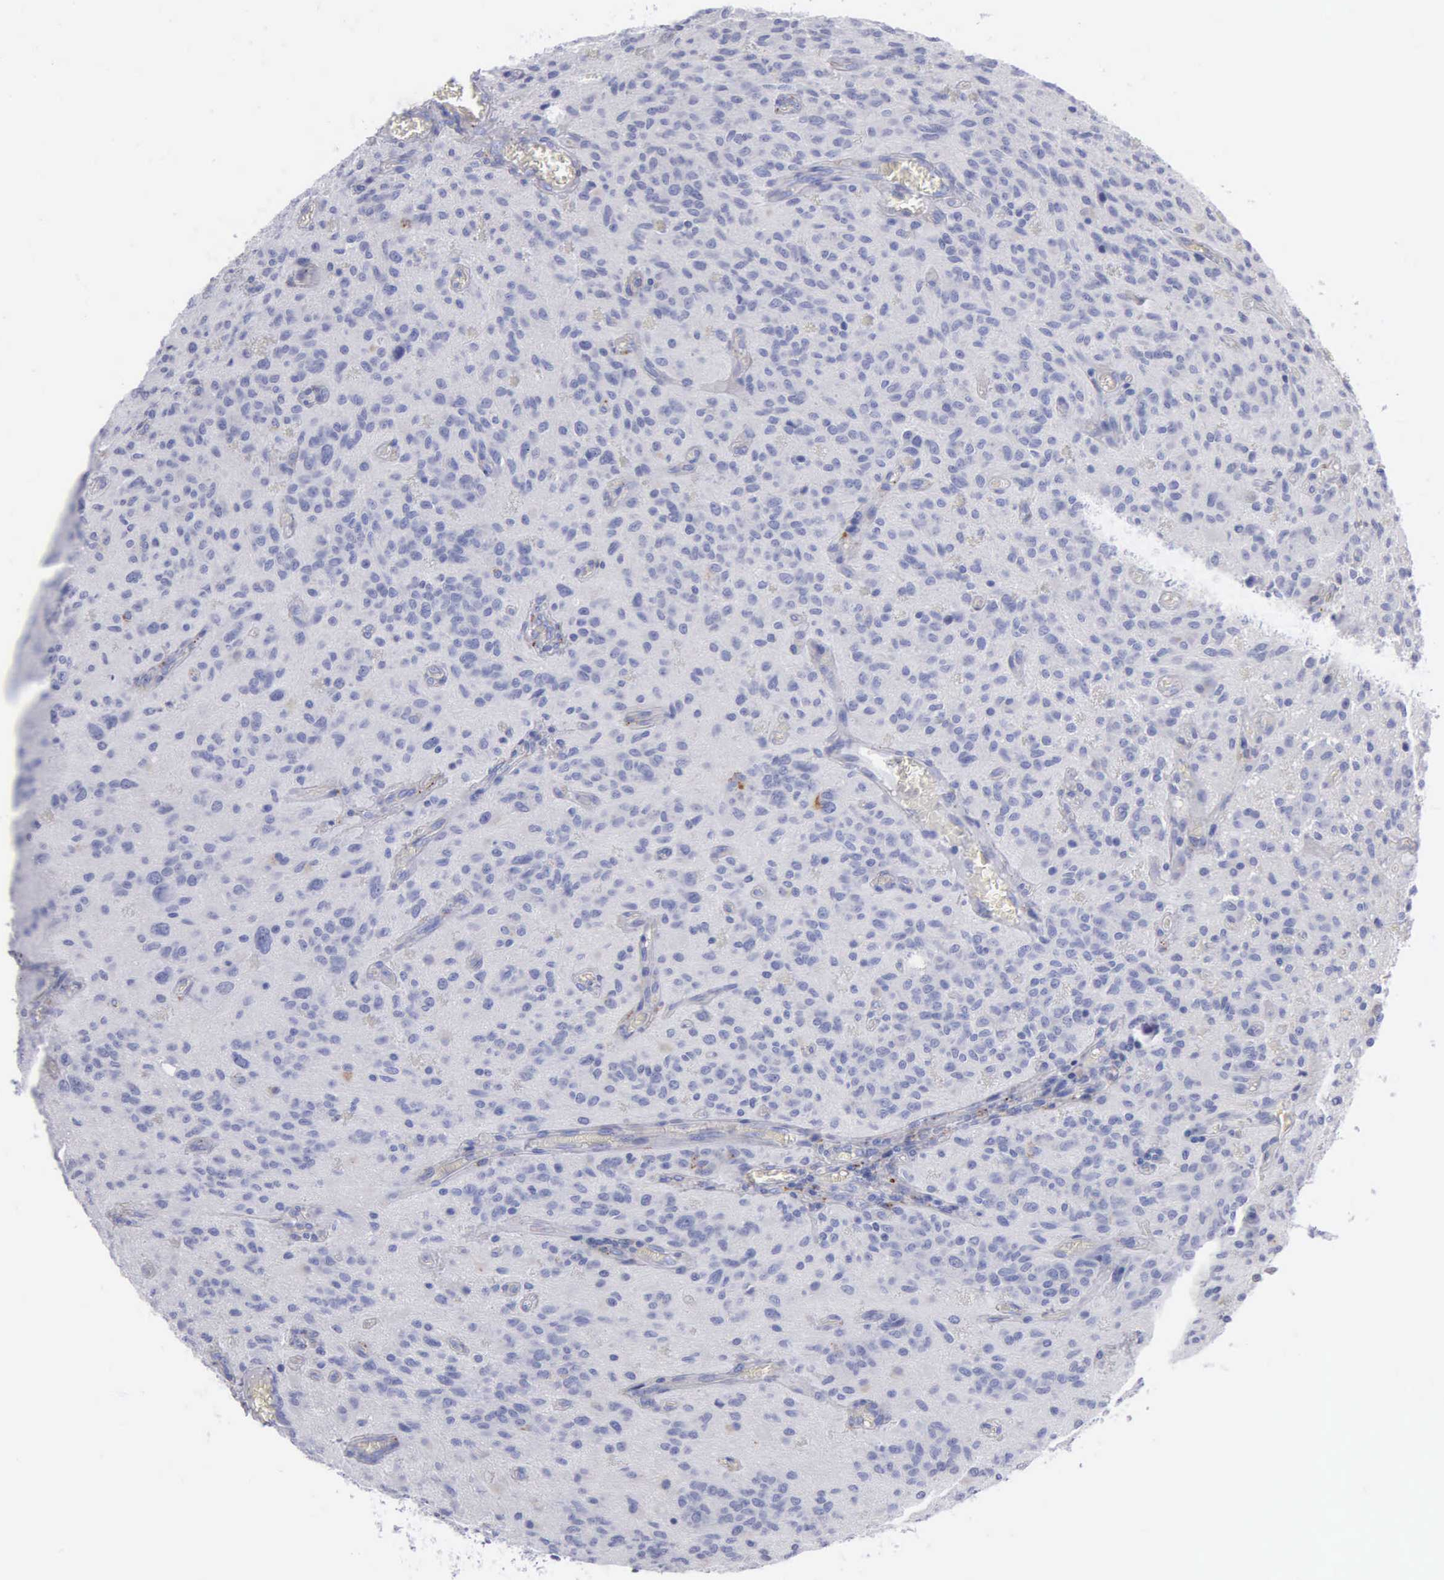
{"staining": {"intensity": "negative", "quantity": "none", "location": "none"}, "tissue": "glioma", "cell_type": "Tumor cells", "image_type": "cancer", "snomed": [{"axis": "morphology", "description": "Glioma, malignant, Low grade"}, {"axis": "topography", "description": "Brain"}], "caption": "Immunohistochemical staining of glioma reveals no significant positivity in tumor cells.", "gene": "CTSL", "patient": {"sex": "female", "age": 15}}